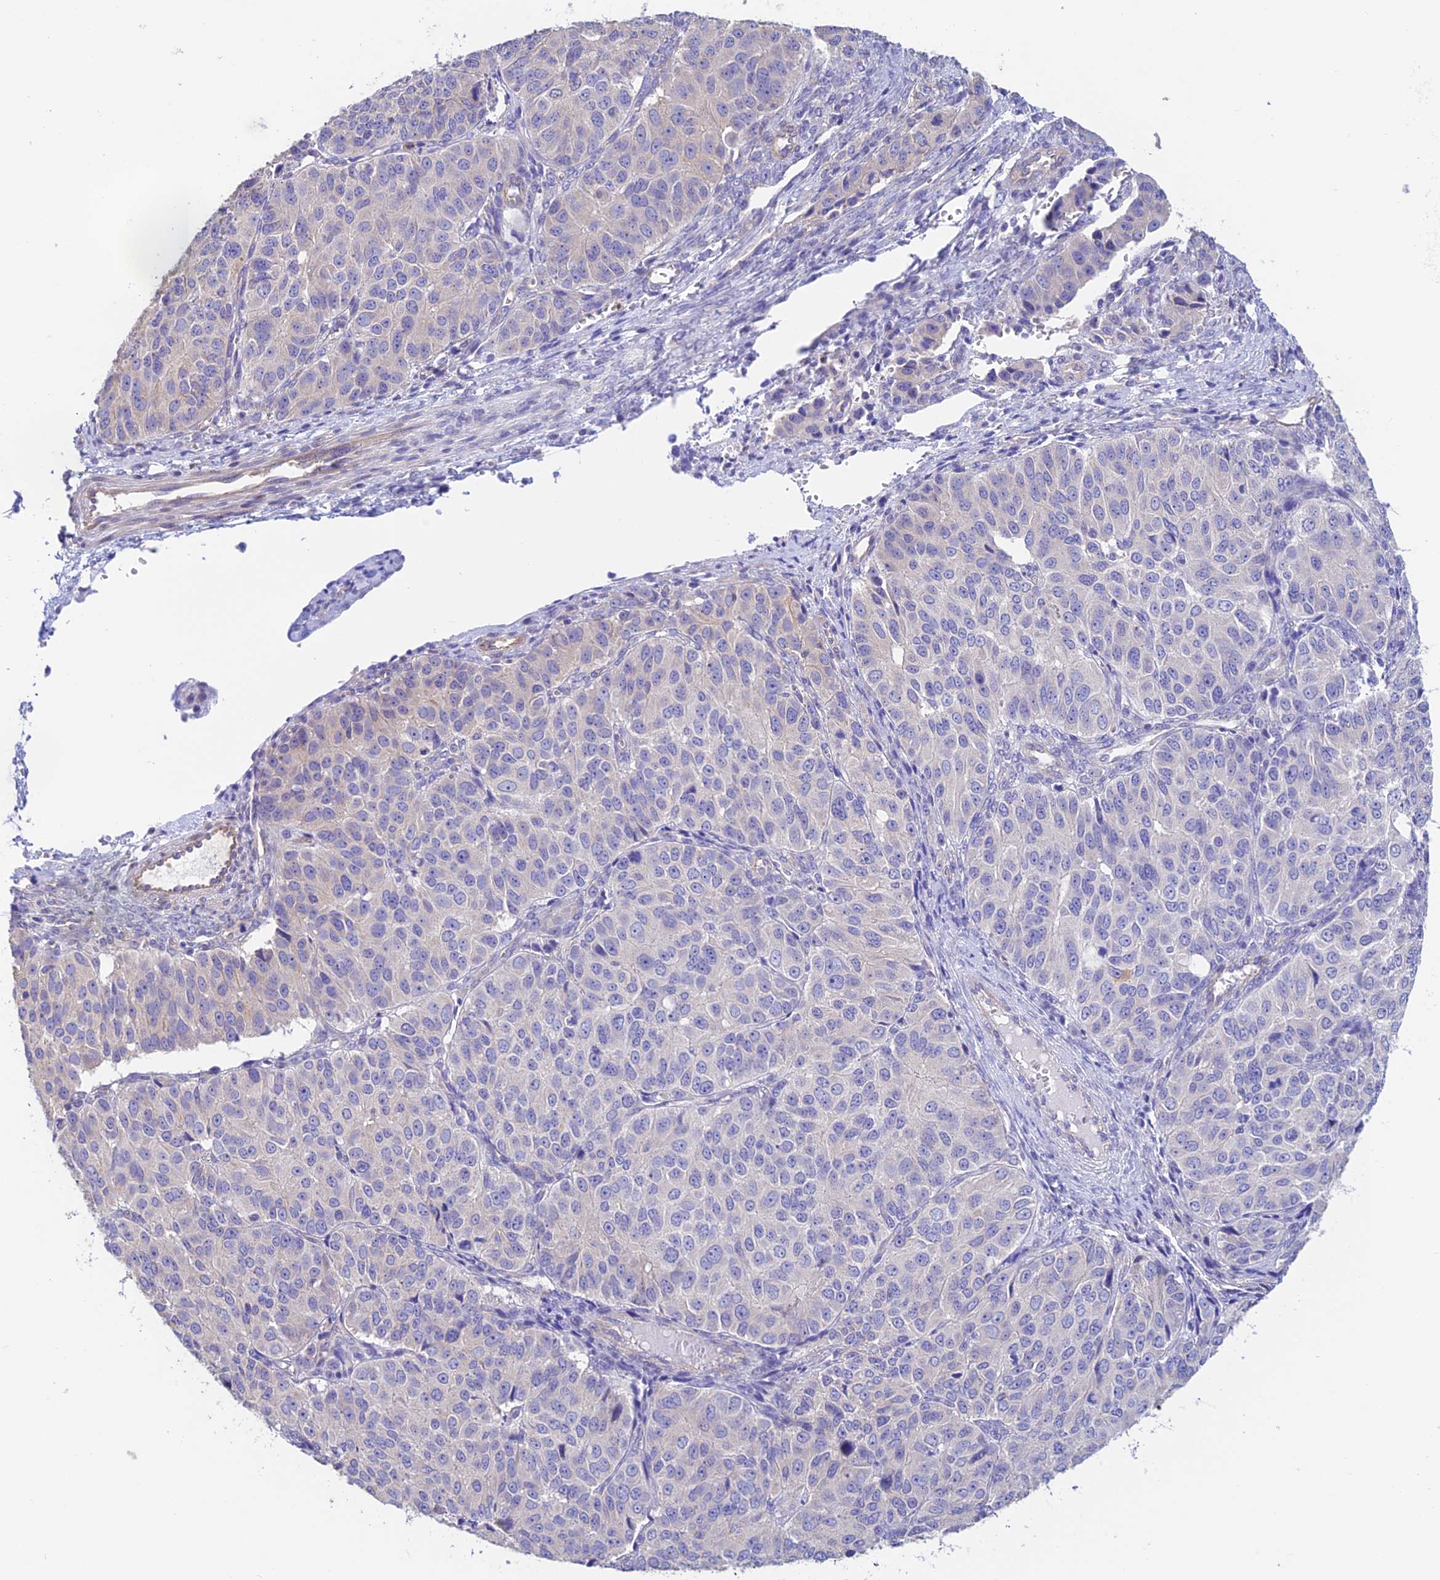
{"staining": {"intensity": "negative", "quantity": "none", "location": "none"}, "tissue": "ovarian cancer", "cell_type": "Tumor cells", "image_type": "cancer", "snomed": [{"axis": "morphology", "description": "Carcinoma, endometroid"}, {"axis": "topography", "description": "Ovary"}], "caption": "IHC photomicrograph of human endometroid carcinoma (ovarian) stained for a protein (brown), which reveals no expression in tumor cells. (Immunohistochemistry (ihc), brightfield microscopy, high magnification).", "gene": "EMC3", "patient": {"sex": "female", "age": 51}}